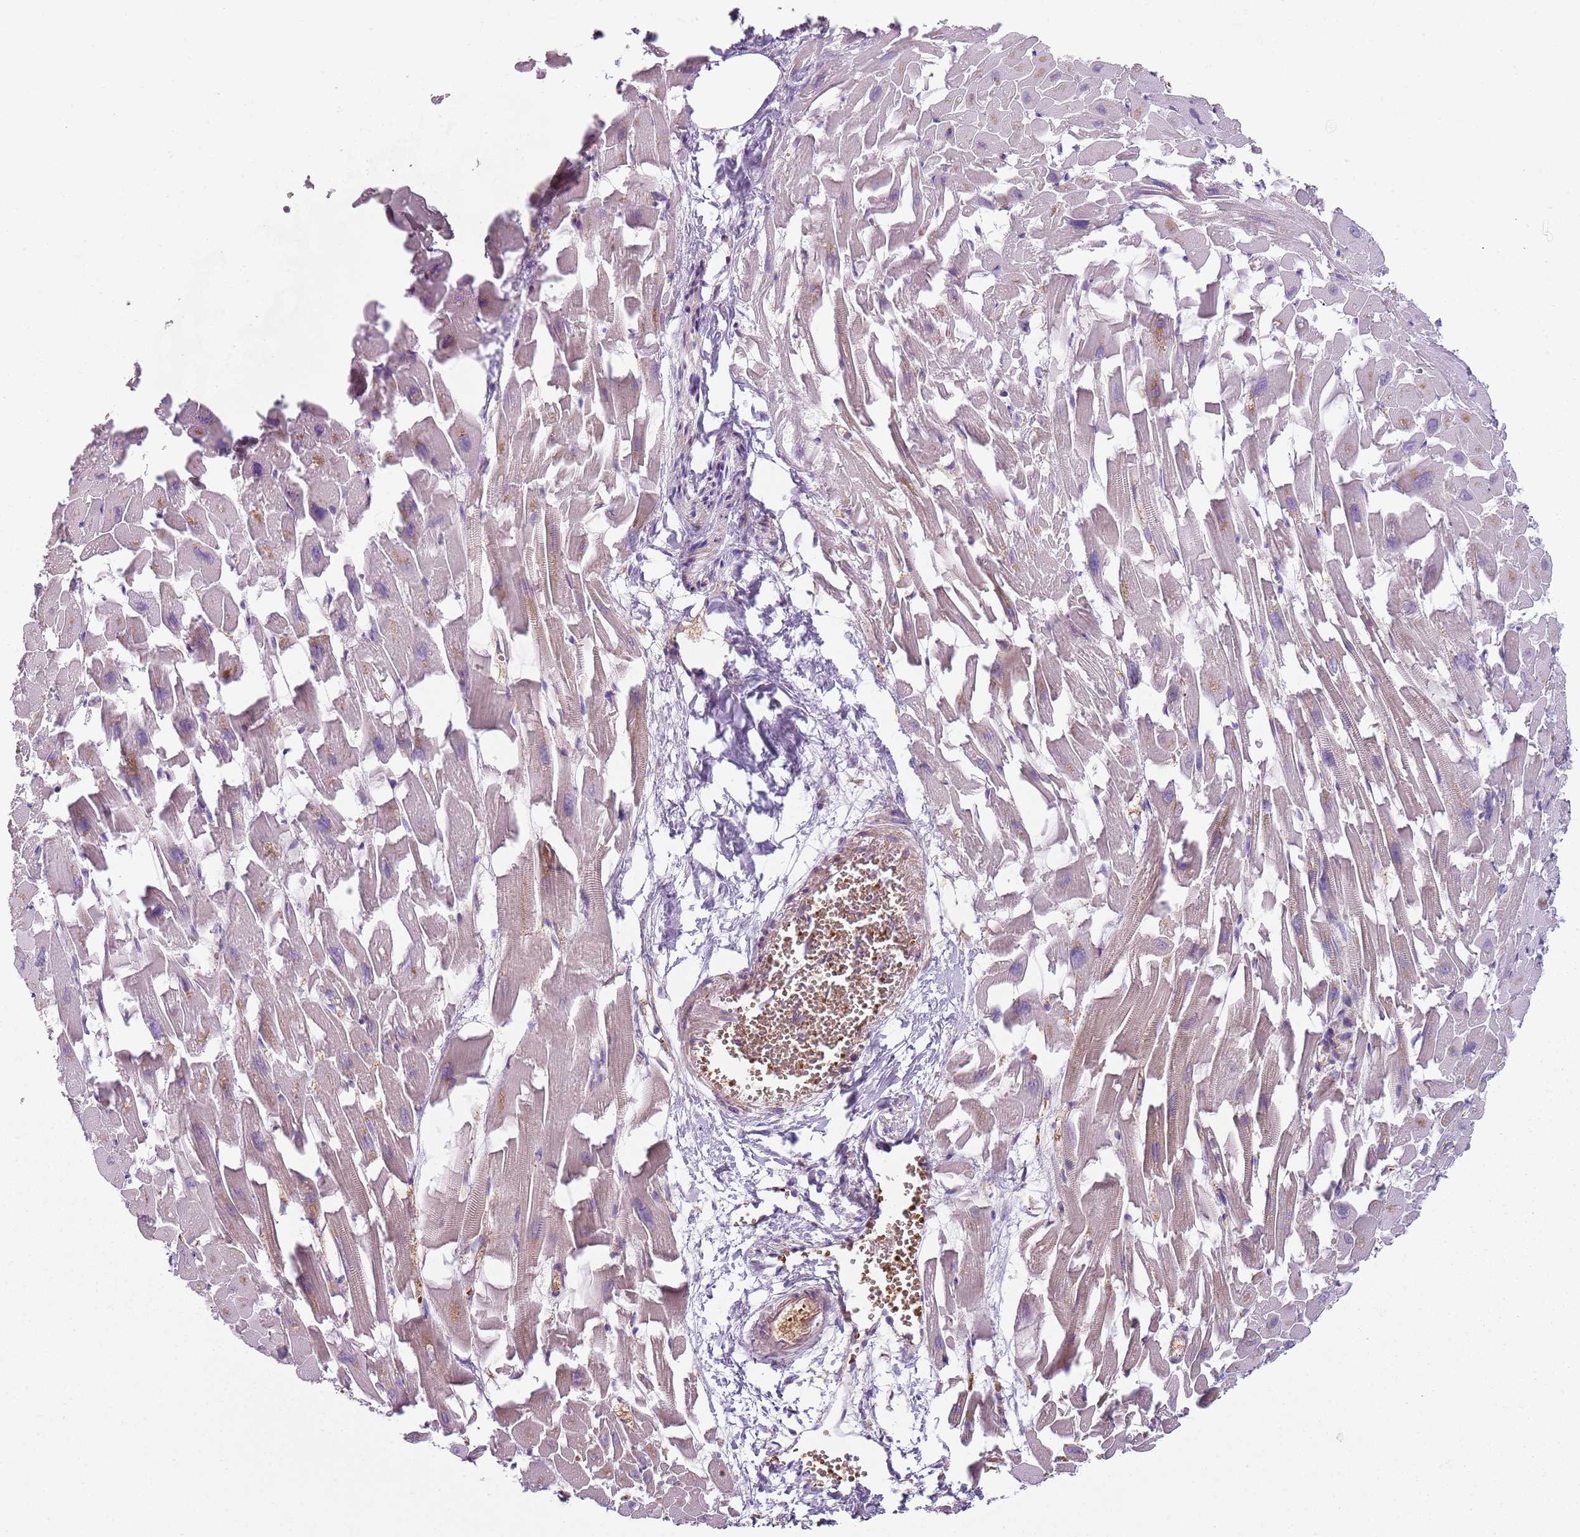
{"staining": {"intensity": "weak", "quantity": "<25%", "location": "cytoplasmic/membranous"}, "tissue": "heart muscle", "cell_type": "Cardiomyocytes", "image_type": "normal", "snomed": [{"axis": "morphology", "description": "Normal tissue, NOS"}, {"axis": "topography", "description": "Heart"}], "caption": "DAB (3,3'-diaminobenzidine) immunohistochemical staining of benign heart muscle demonstrates no significant positivity in cardiomyocytes.", "gene": "SPATA2", "patient": {"sex": "female", "age": 64}}